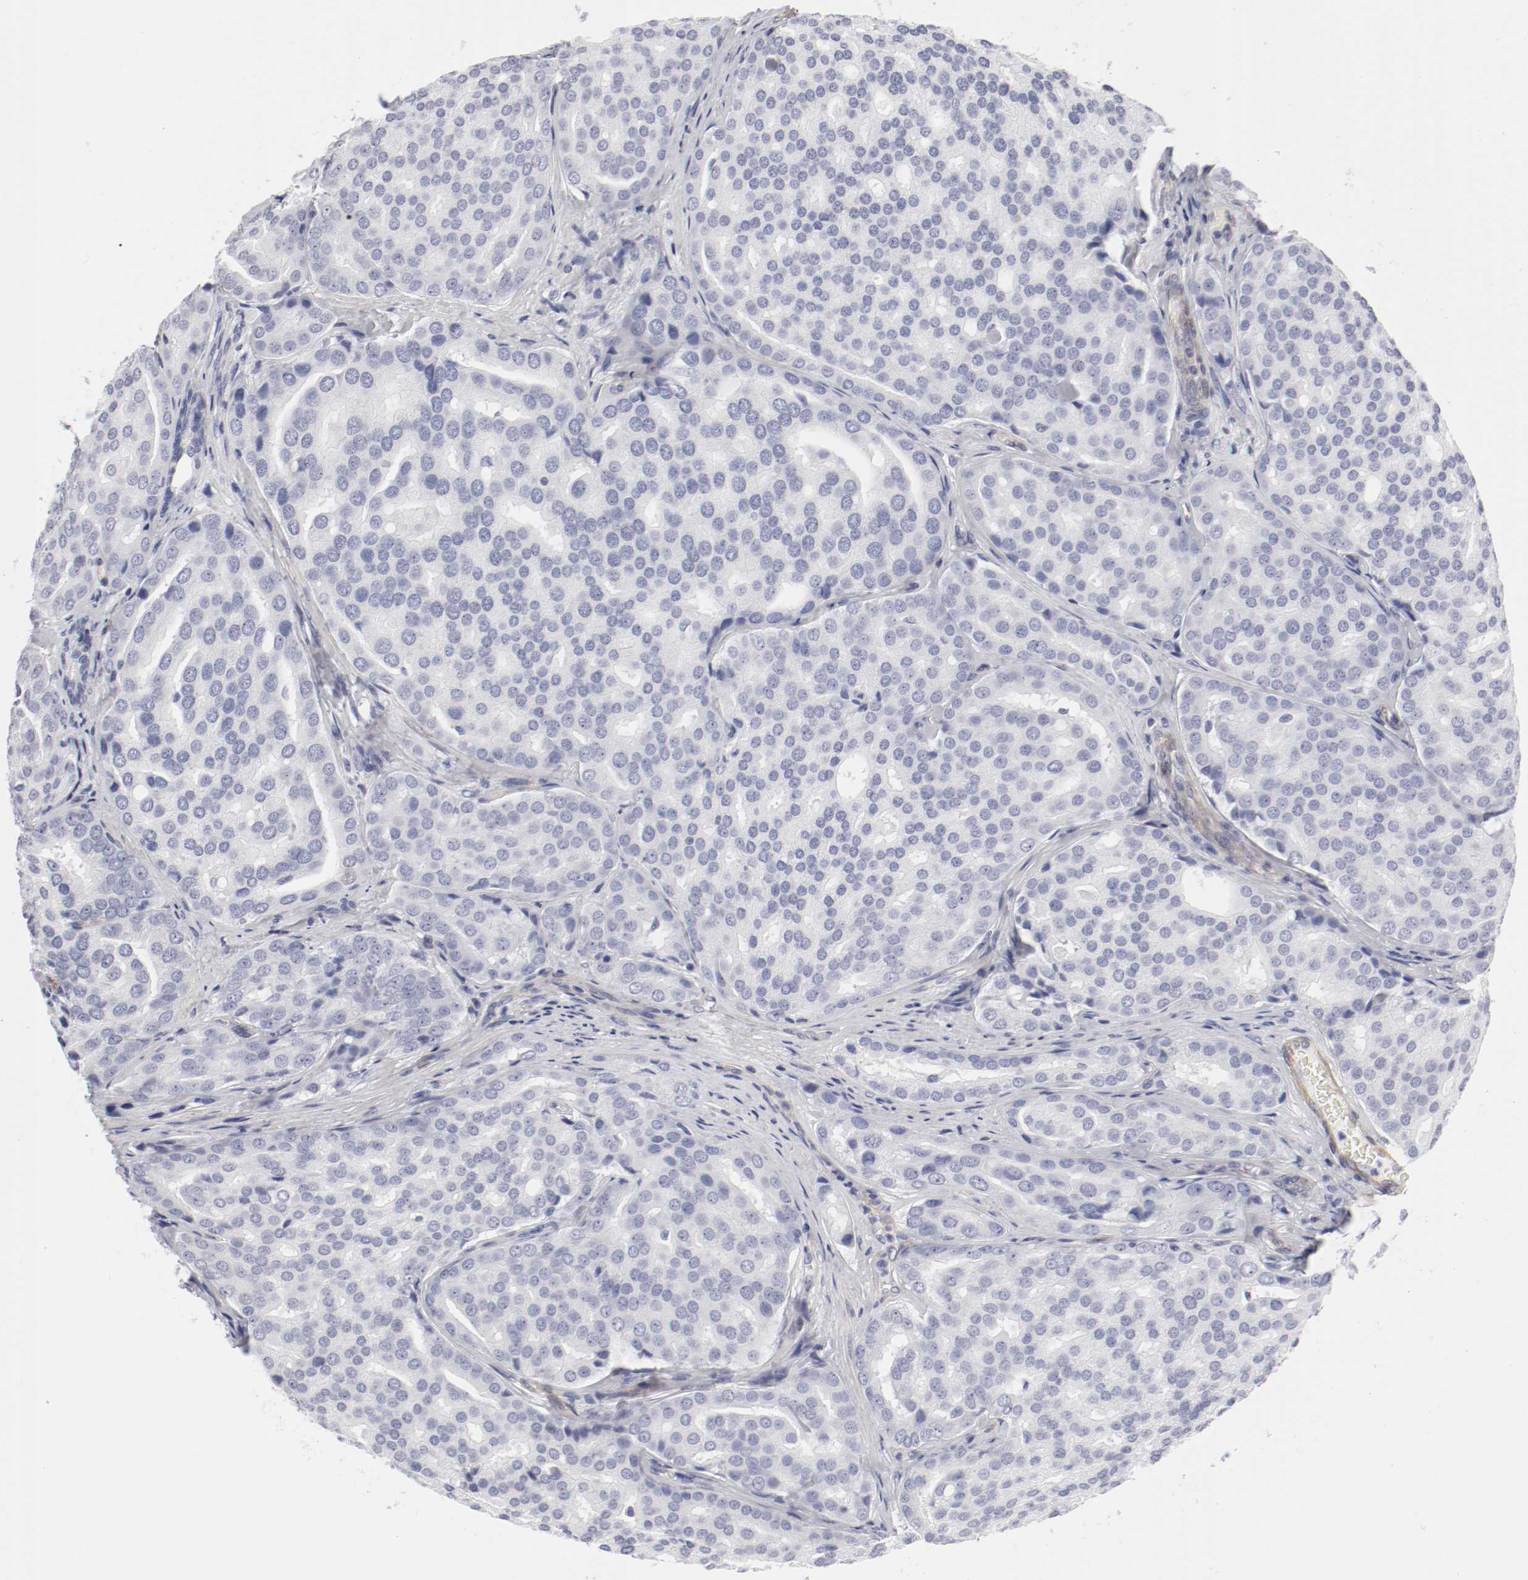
{"staining": {"intensity": "negative", "quantity": "none", "location": "none"}, "tissue": "prostate cancer", "cell_type": "Tumor cells", "image_type": "cancer", "snomed": [{"axis": "morphology", "description": "Adenocarcinoma, High grade"}, {"axis": "topography", "description": "Prostate"}], "caption": "Immunohistochemistry micrograph of human prostate adenocarcinoma (high-grade) stained for a protein (brown), which demonstrates no staining in tumor cells.", "gene": "LAX1", "patient": {"sex": "male", "age": 64}}